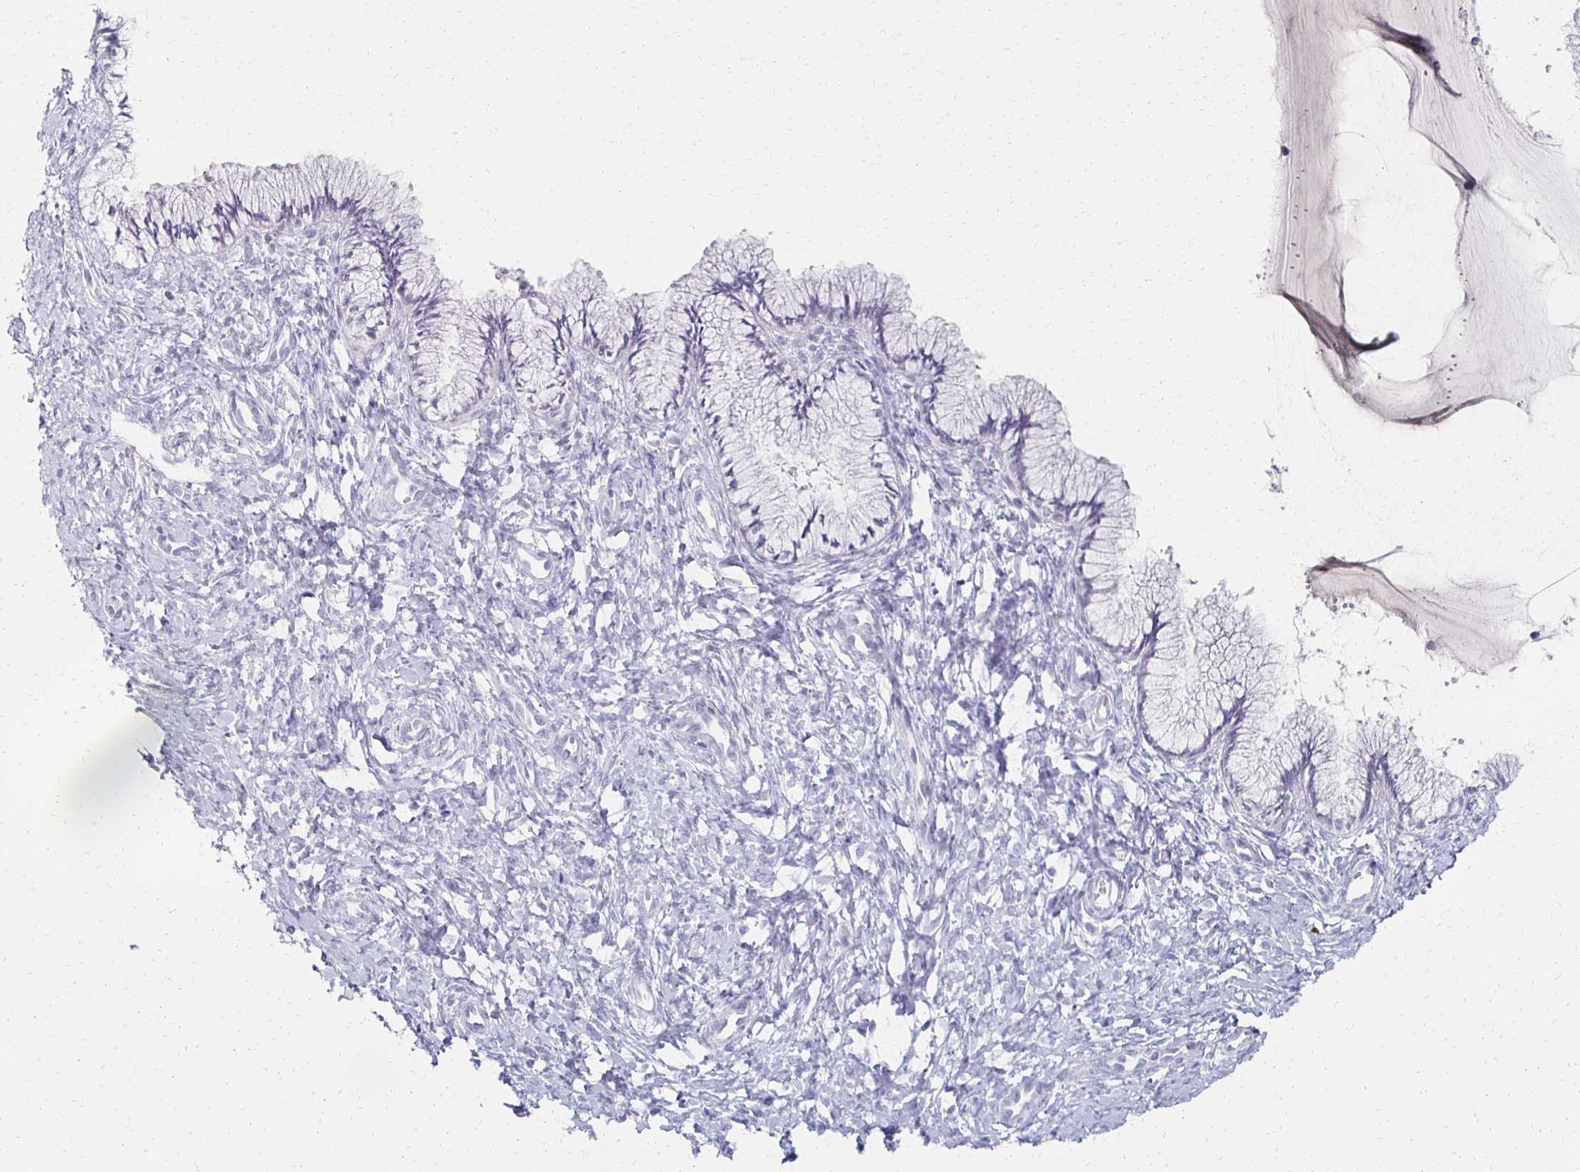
{"staining": {"intensity": "negative", "quantity": "none", "location": "none"}, "tissue": "cervix", "cell_type": "Glandular cells", "image_type": "normal", "snomed": [{"axis": "morphology", "description": "Normal tissue, NOS"}, {"axis": "topography", "description": "Cervix"}], "caption": "The immunohistochemistry (IHC) micrograph has no significant staining in glandular cells of cervix.", "gene": "CXCR2", "patient": {"sex": "female", "age": 37}}